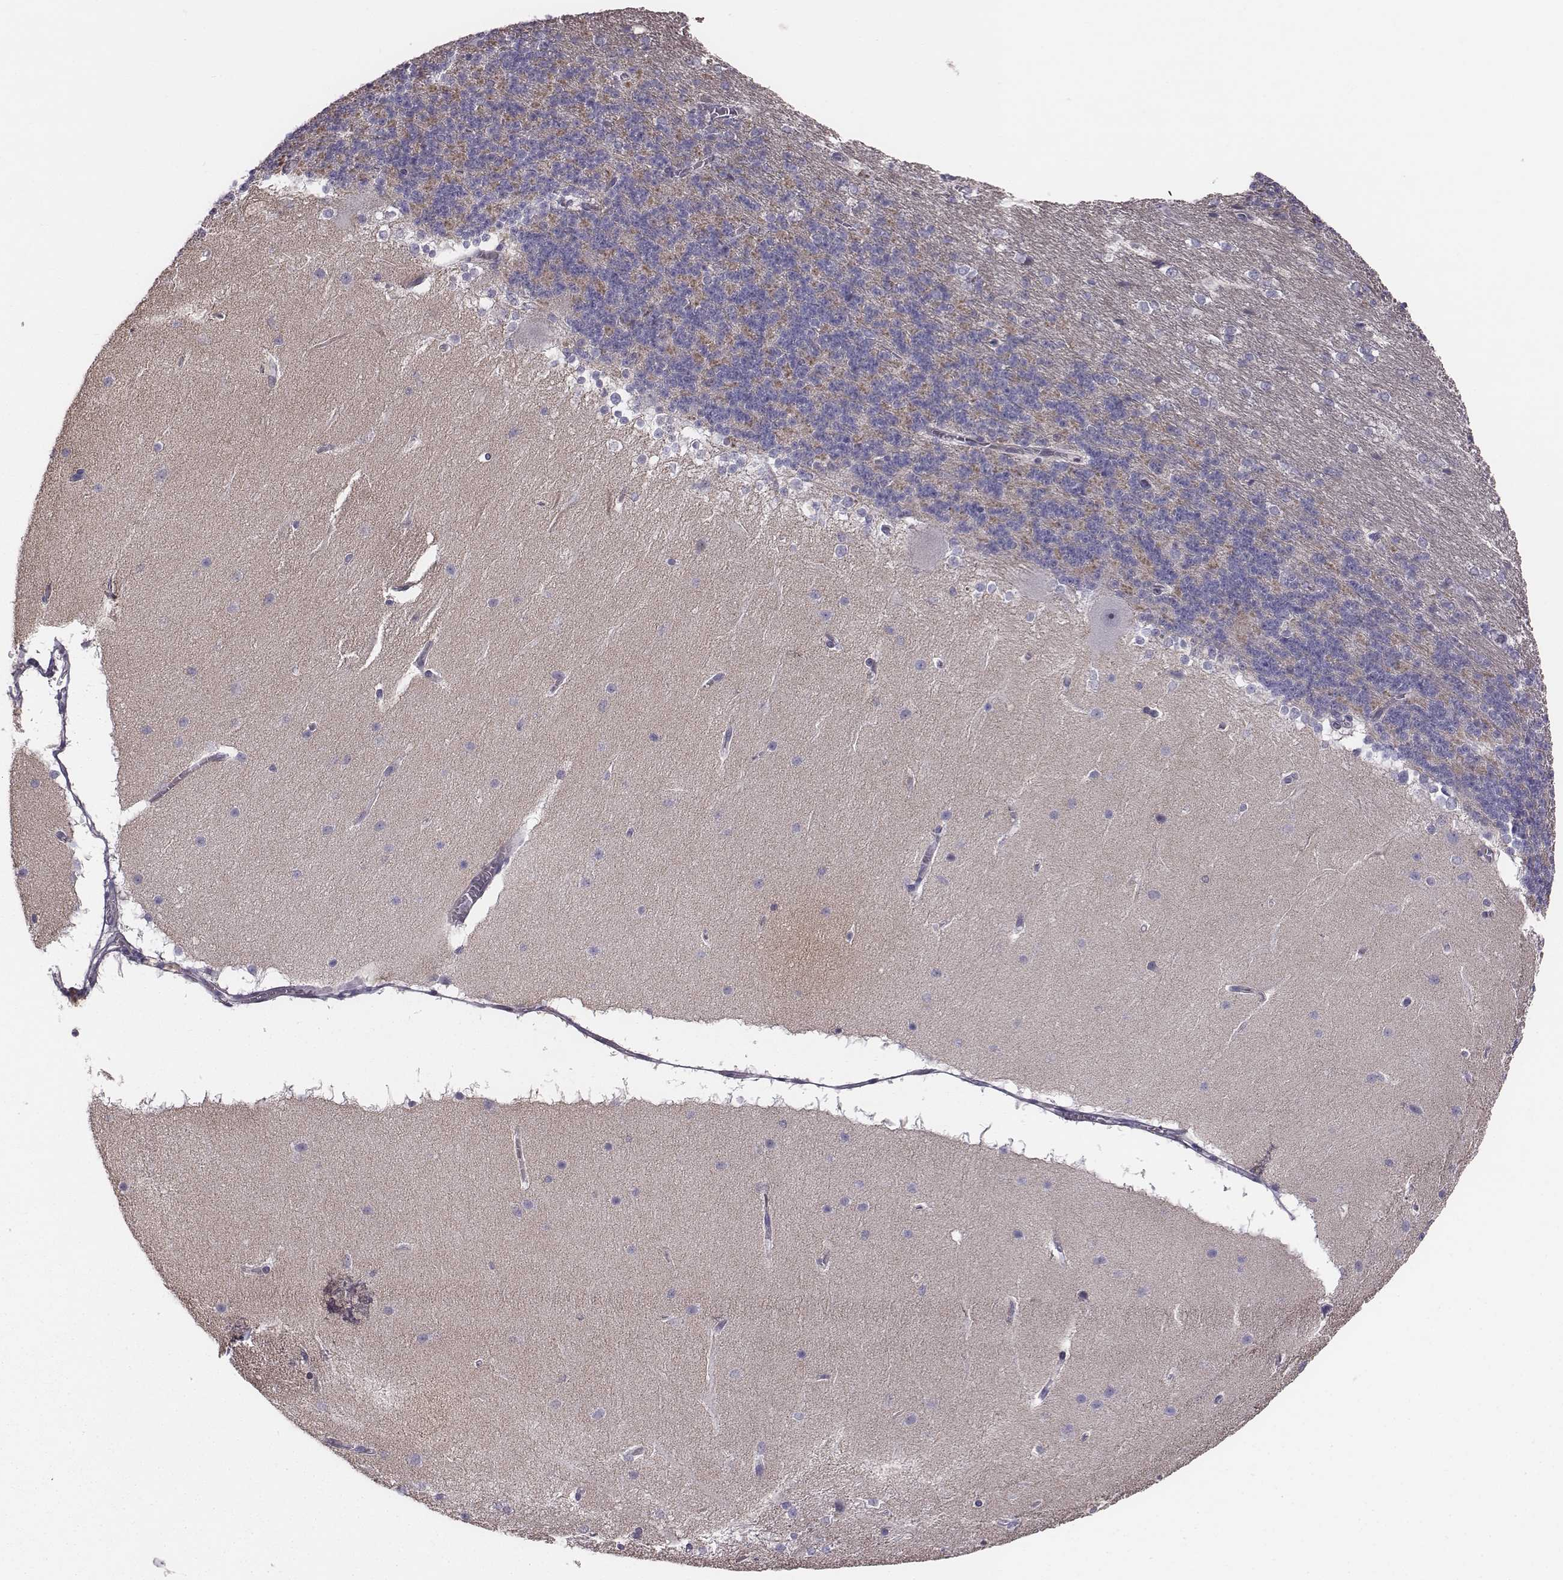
{"staining": {"intensity": "negative", "quantity": "none", "location": "none"}, "tissue": "cerebellum", "cell_type": "Cells in granular layer", "image_type": "normal", "snomed": [{"axis": "morphology", "description": "Normal tissue, NOS"}, {"axis": "topography", "description": "Cerebellum"}], "caption": "Human cerebellum stained for a protein using immunohistochemistry (IHC) displays no staining in cells in granular layer.", "gene": "CACNG4", "patient": {"sex": "female", "age": 19}}